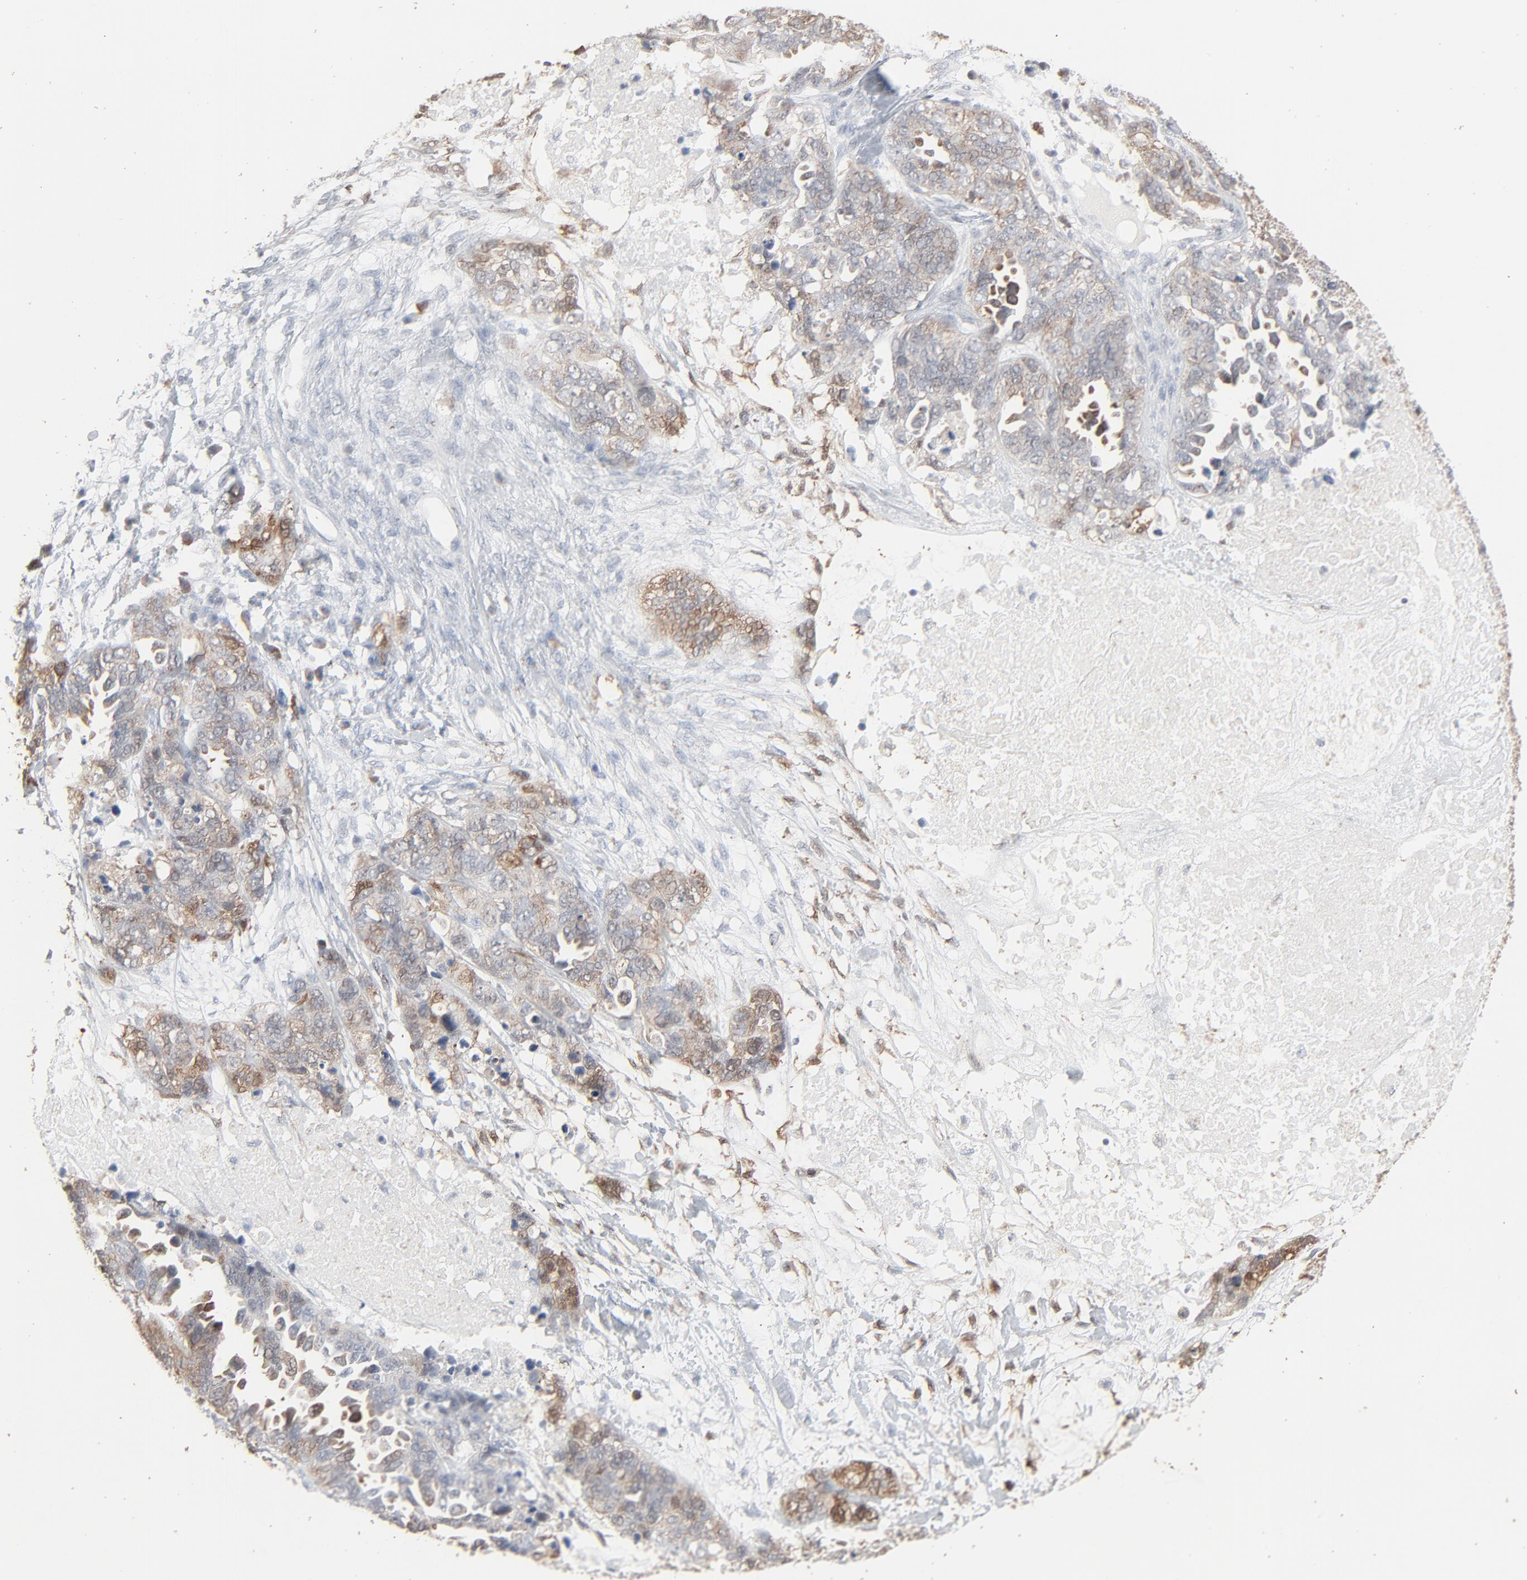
{"staining": {"intensity": "moderate", "quantity": "25%-75%", "location": "cytoplasmic/membranous"}, "tissue": "ovarian cancer", "cell_type": "Tumor cells", "image_type": "cancer", "snomed": [{"axis": "morphology", "description": "Cystadenocarcinoma, serous, NOS"}, {"axis": "topography", "description": "Ovary"}], "caption": "Human ovarian serous cystadenocarcinoma stained with a protein marker displays moderate staining in tumor cells.", "gene": "PHGDH", "patient": {"sex": "female", "age": 82}}